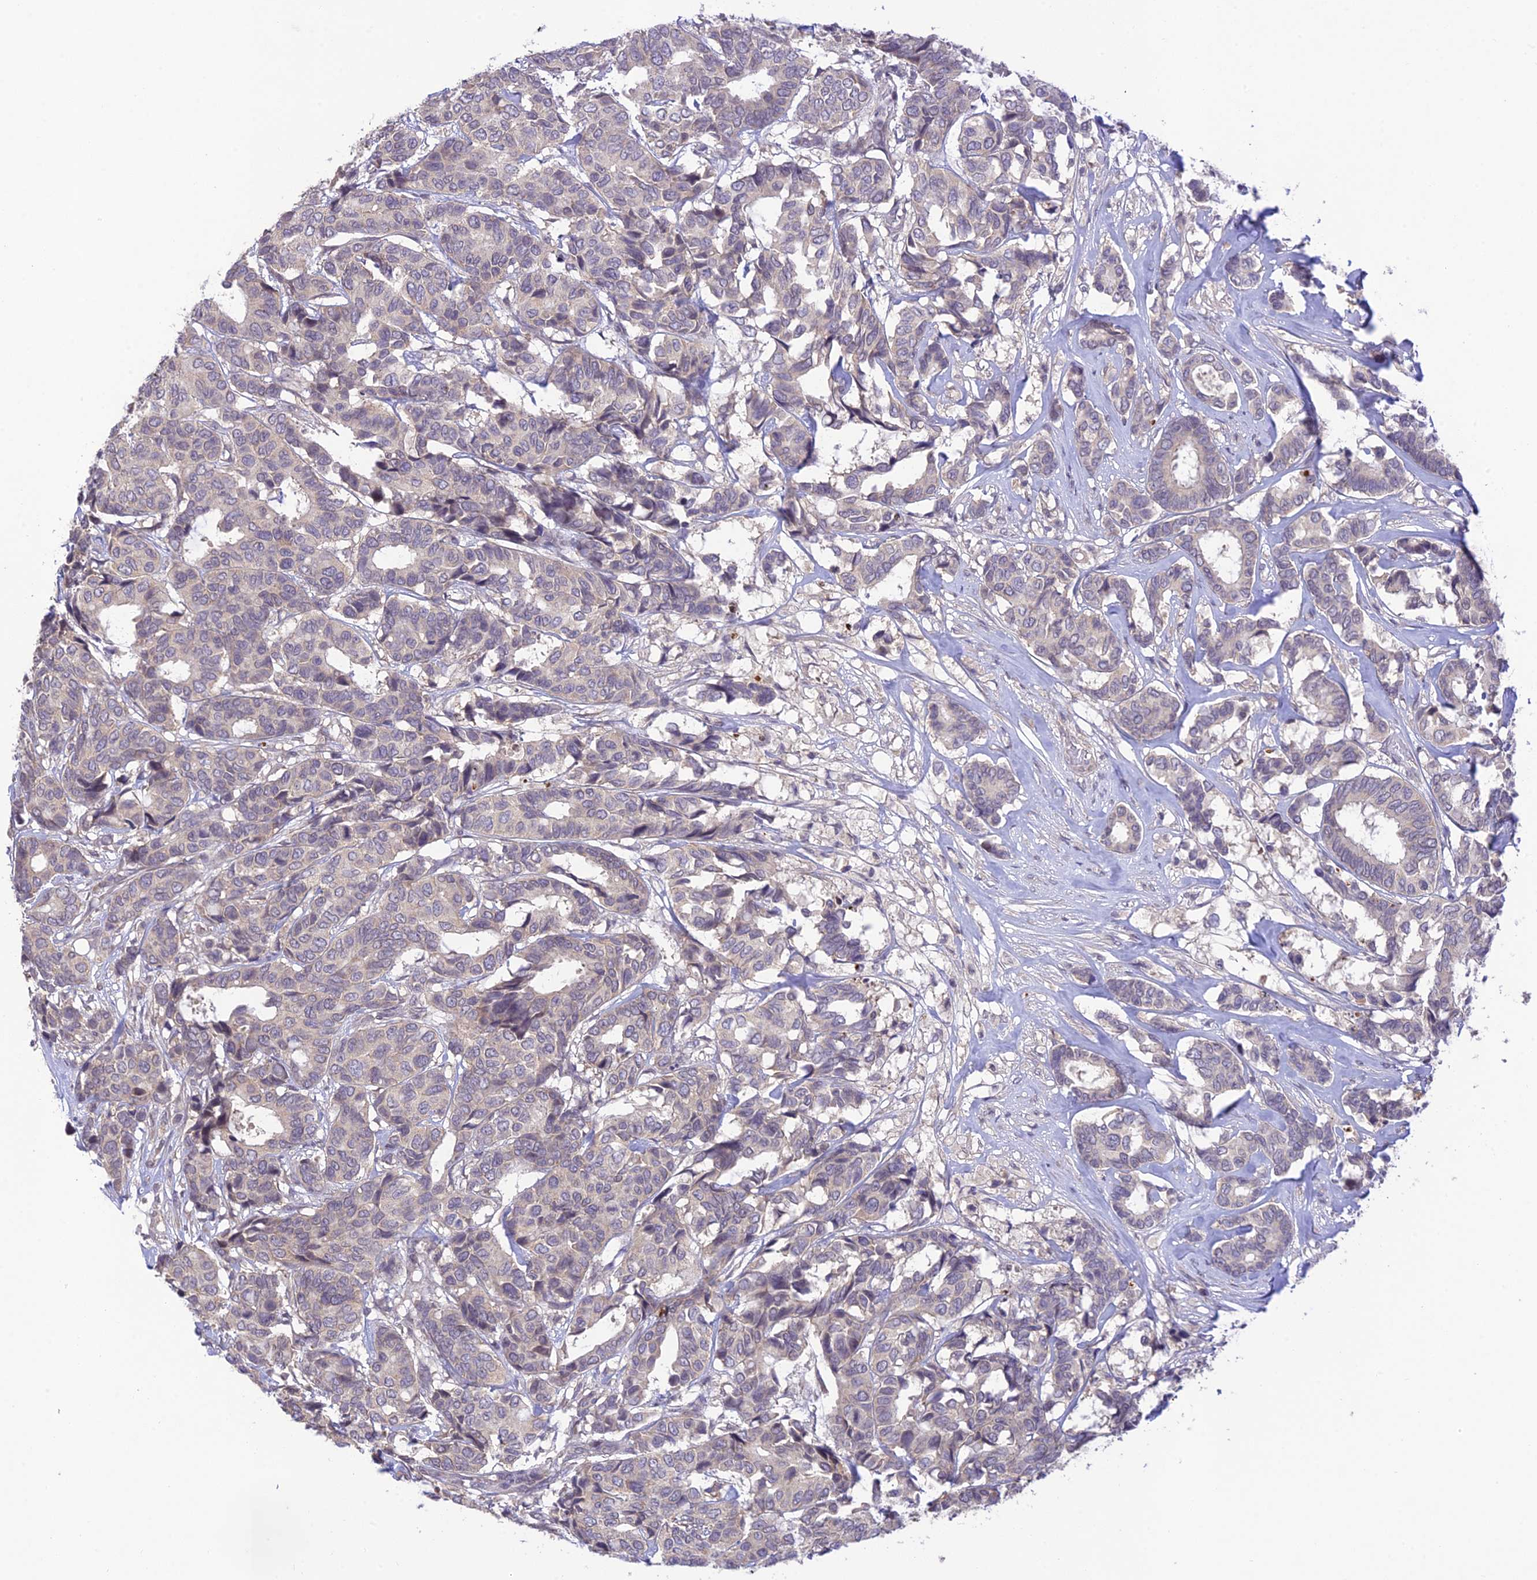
{"staining": {"intensity": "weak", "quantity": "<25%", "location": "cytoplasmic/membranous,nuclear"}, "tissue": "breast cancer", "cell_type": "Tumor cells", "image_type": "cancer", "snomed": [{"axis": "morphology", "description": "Duct carcinoma"}, {"axis": "topography", "description": "Breast"}], "caption": "Tumor cells are negative for protein expression in human intraductal carcinoma (breast).", "gene": "TEKT1", "patient": {"sex": "female", "age": 87}}